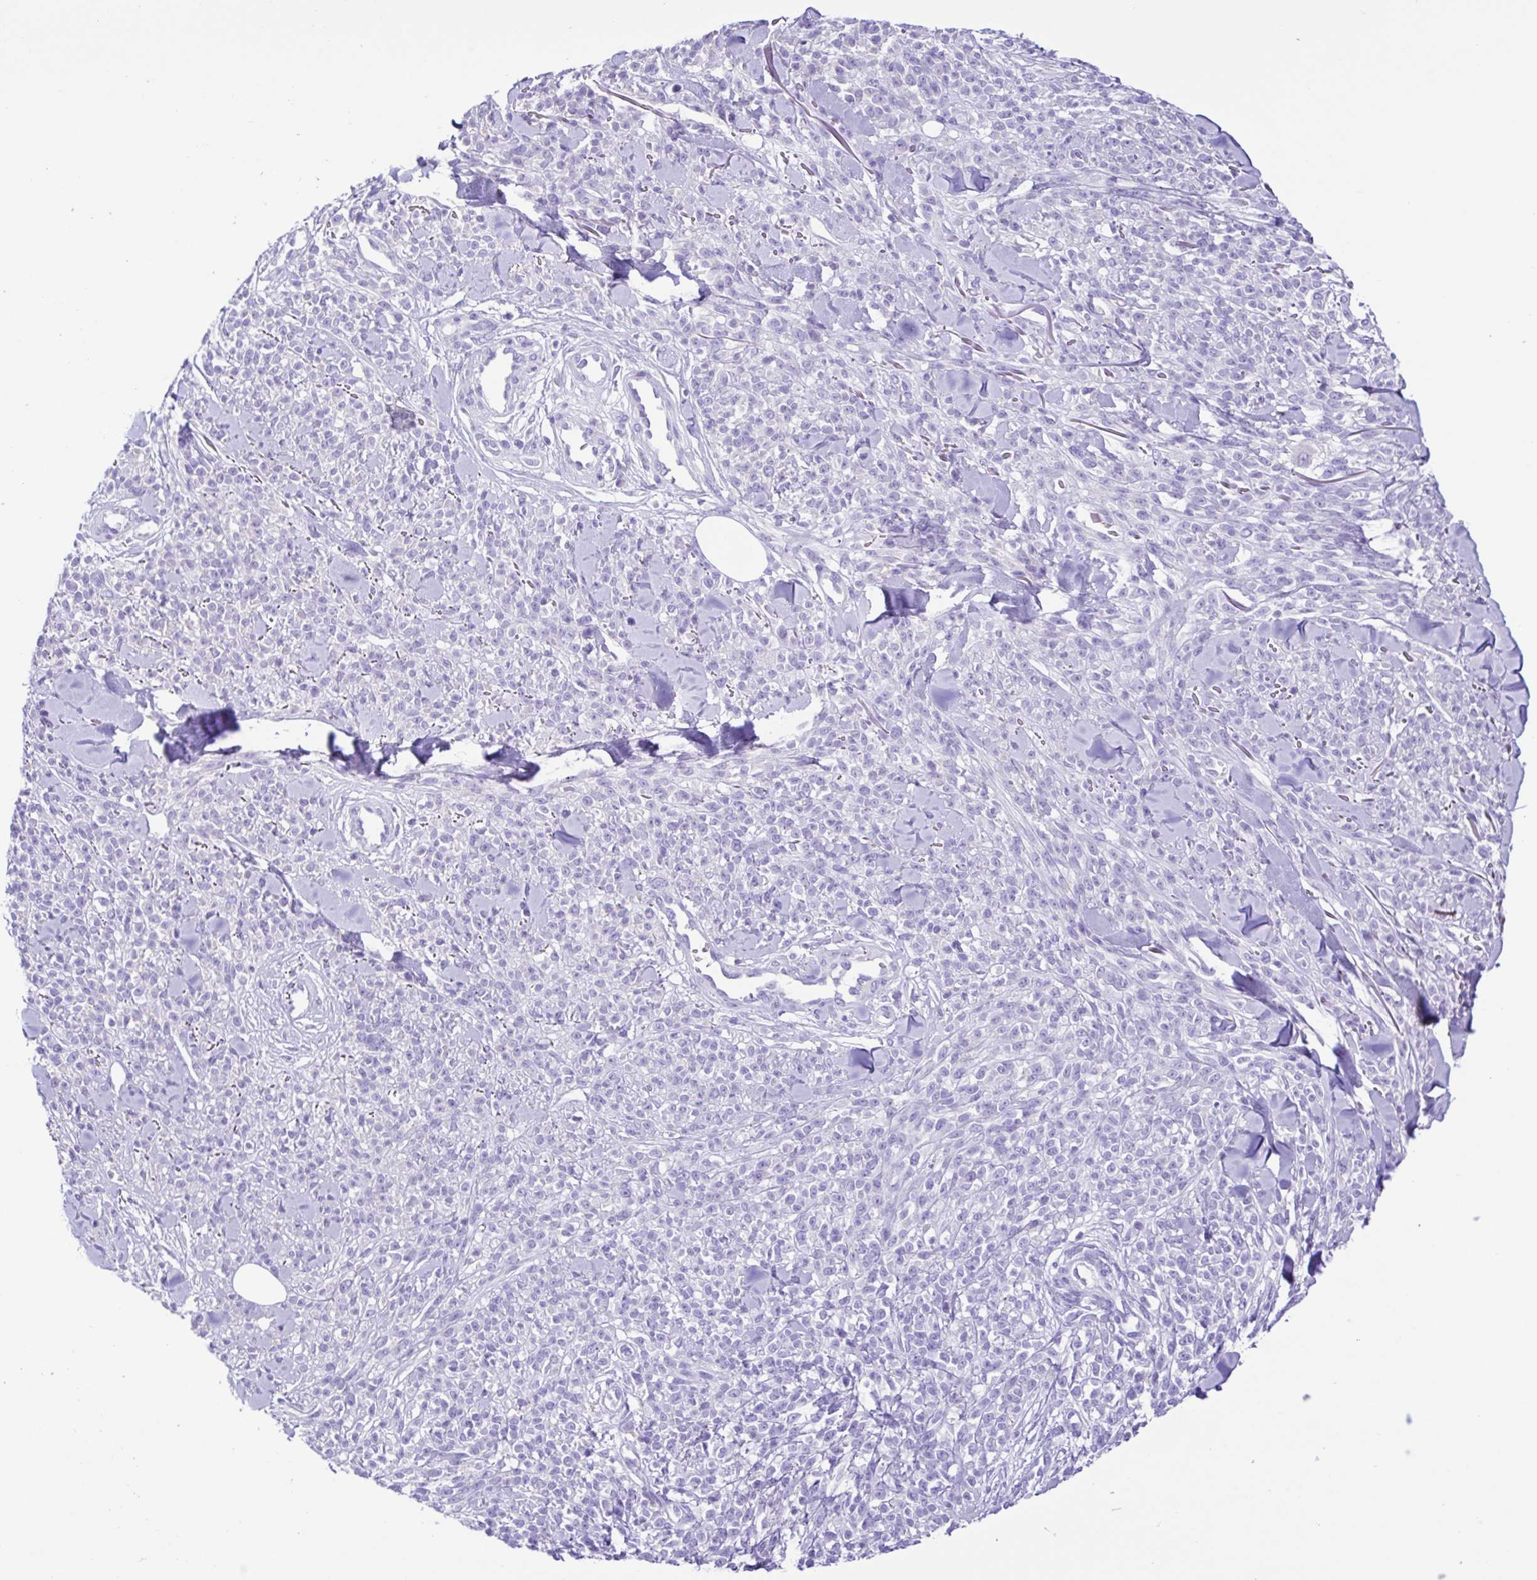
{"staining": {"intensity": "negative", "quantity": "none", "location": "none"}, "tissue": "melanoma", "cell_type": "Tumor cells", "image_type": "cancer", "snomed": [{"axis": "morphology", "description": "Malignant melanoma, NOS"}, {"axis": "topography", "description": "Skin"}, {"axis": "topography", "description": "Skin of trunk"}], "caption": "Tumor cells show no significant expression in malignant melanoma.", "gene": "CD72", "patient": {"sex": "male", "age": 74}}